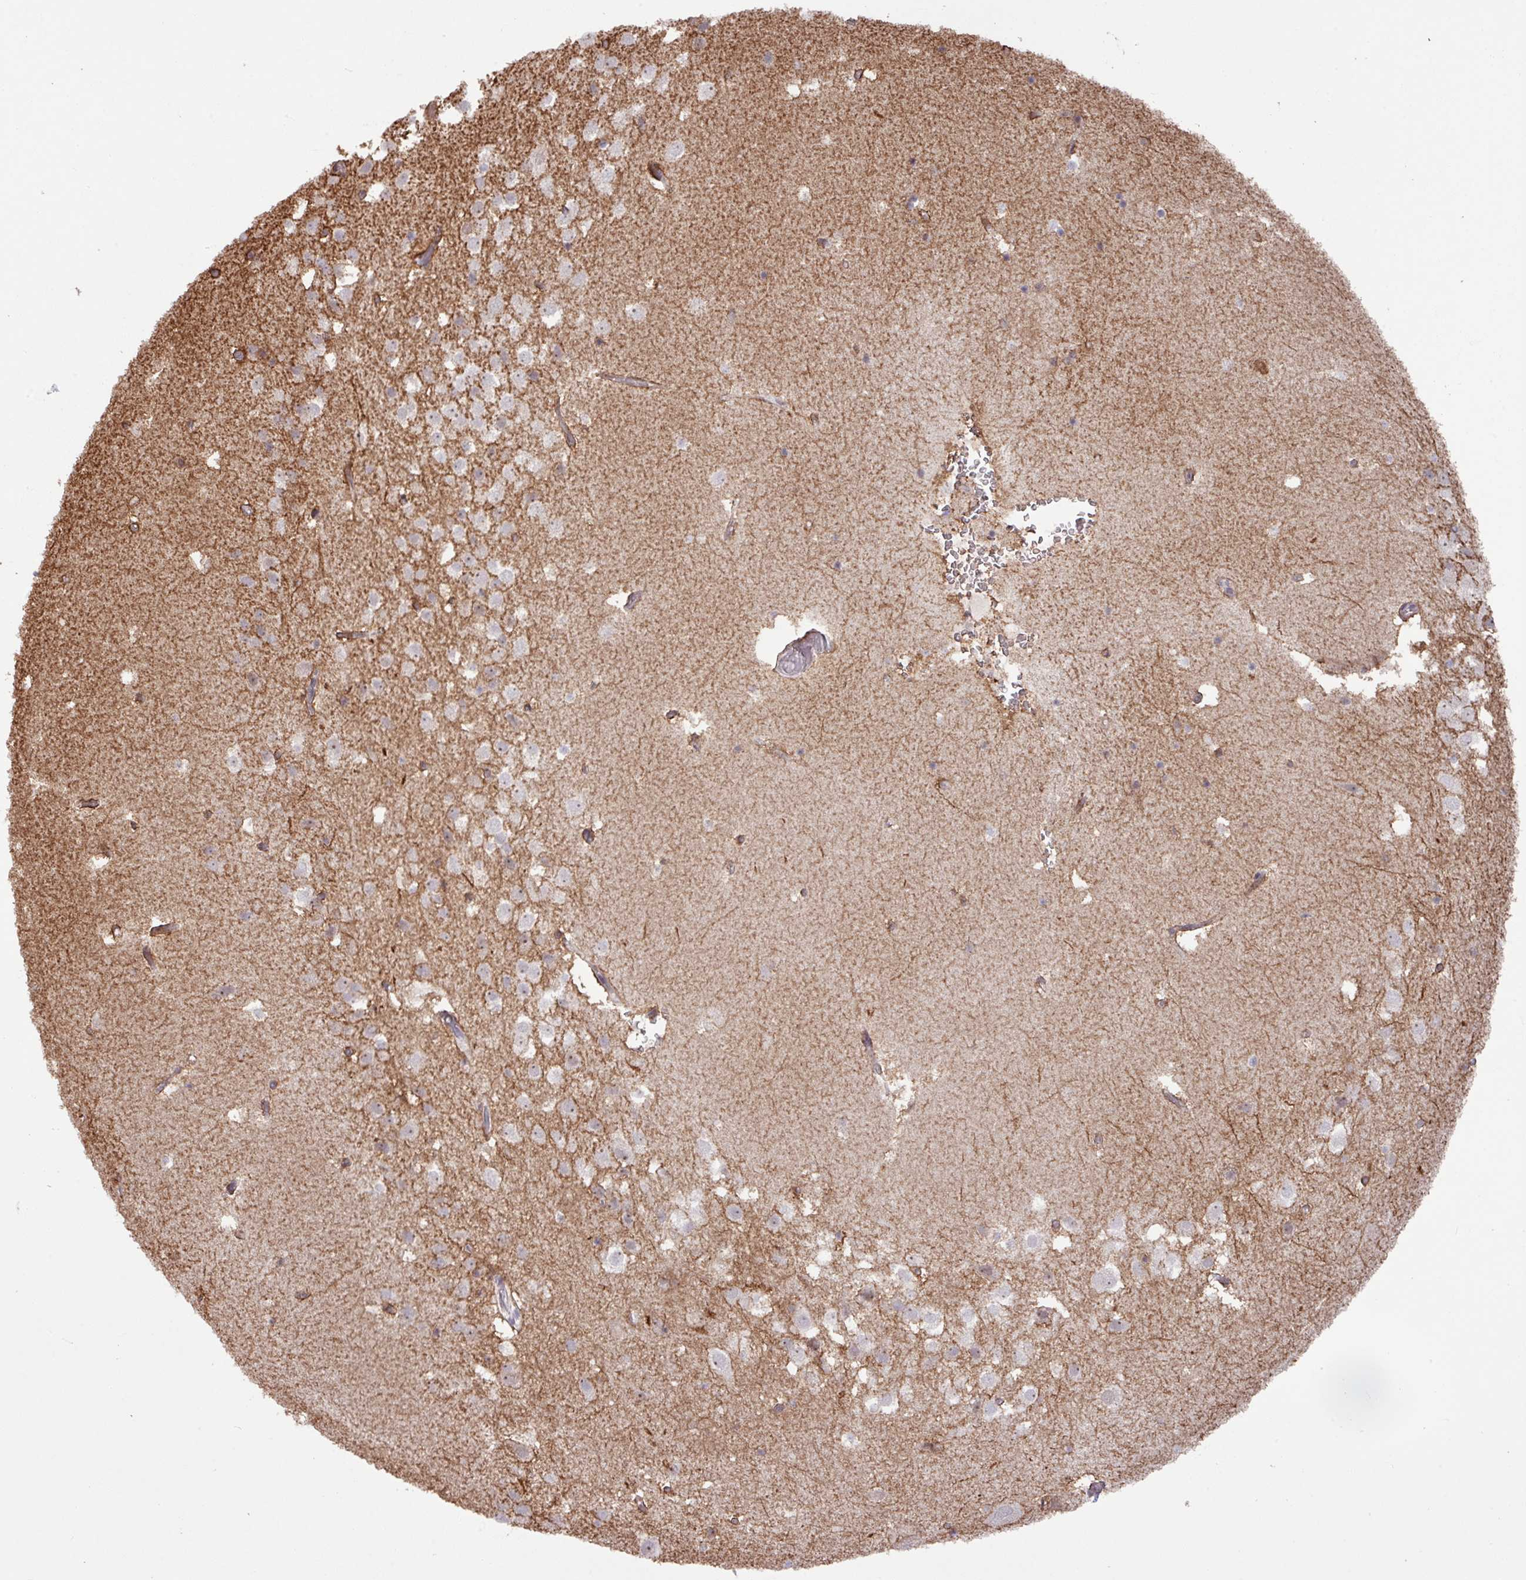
{"staining": {"intensity": "negative", "quantity": "none", "location": "none"}, "tissue": "hippocampus", "cell_type": "Glial cells", "image_type": "normal", "snomed": [{"axis": "morphology", "description": "Normal tissue, NOS"}, {"axis": "topography", "description": "Hippocampus"}], "caption": "IHC histopathology image of normal hippocampus: human hippocampus stained with DAB (3,3'-diaminobenzidine) exhibits no significant protein expression in glial cells. (Immunohistochemistry (ihc), brightfield microscopy, high magnification).", "gene": "GON7", "patient": {"sex": "female", "age": 52}}